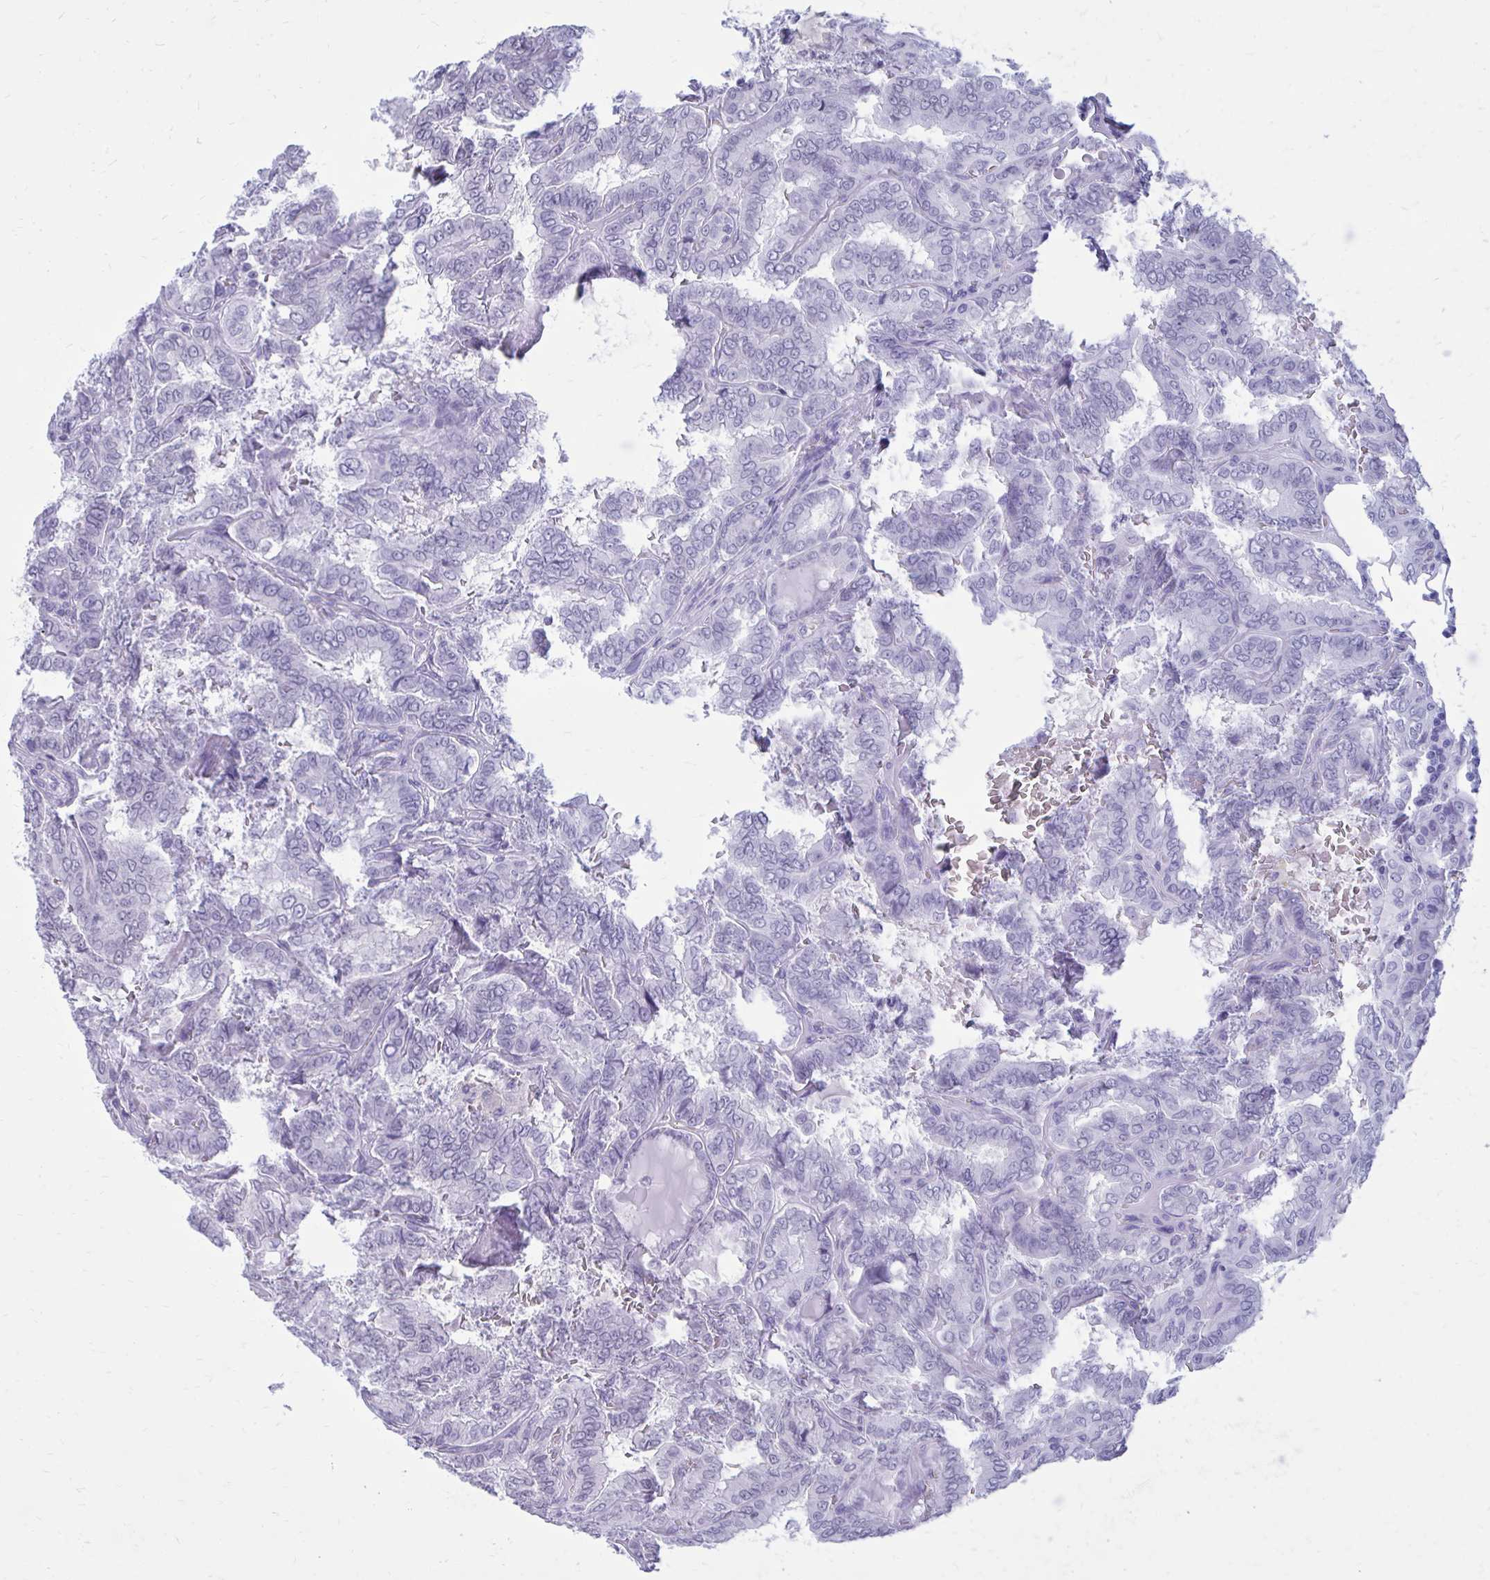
{"staining": {"intensity": "negative", "quantity": "none", "location": "none"}, "tissue": "thyroid cancer", "cell_type": "Tumor cells", "image_type": "cancer", "snomed": [{"axis": "morphology", "description": "Papillary adenocarcinoma, NOS"}, {"axis": "topography", "description": "Thyroid gland"}], "caption": "High power microscopy micrograph of an immunohistochemistry (IHC) histopathology image of thyroid papillary adenocarcinoma, revealing no significant expression in tumor cells.", "gene": "PROSER1", "patient": {"sex": "female", "age": 46}}